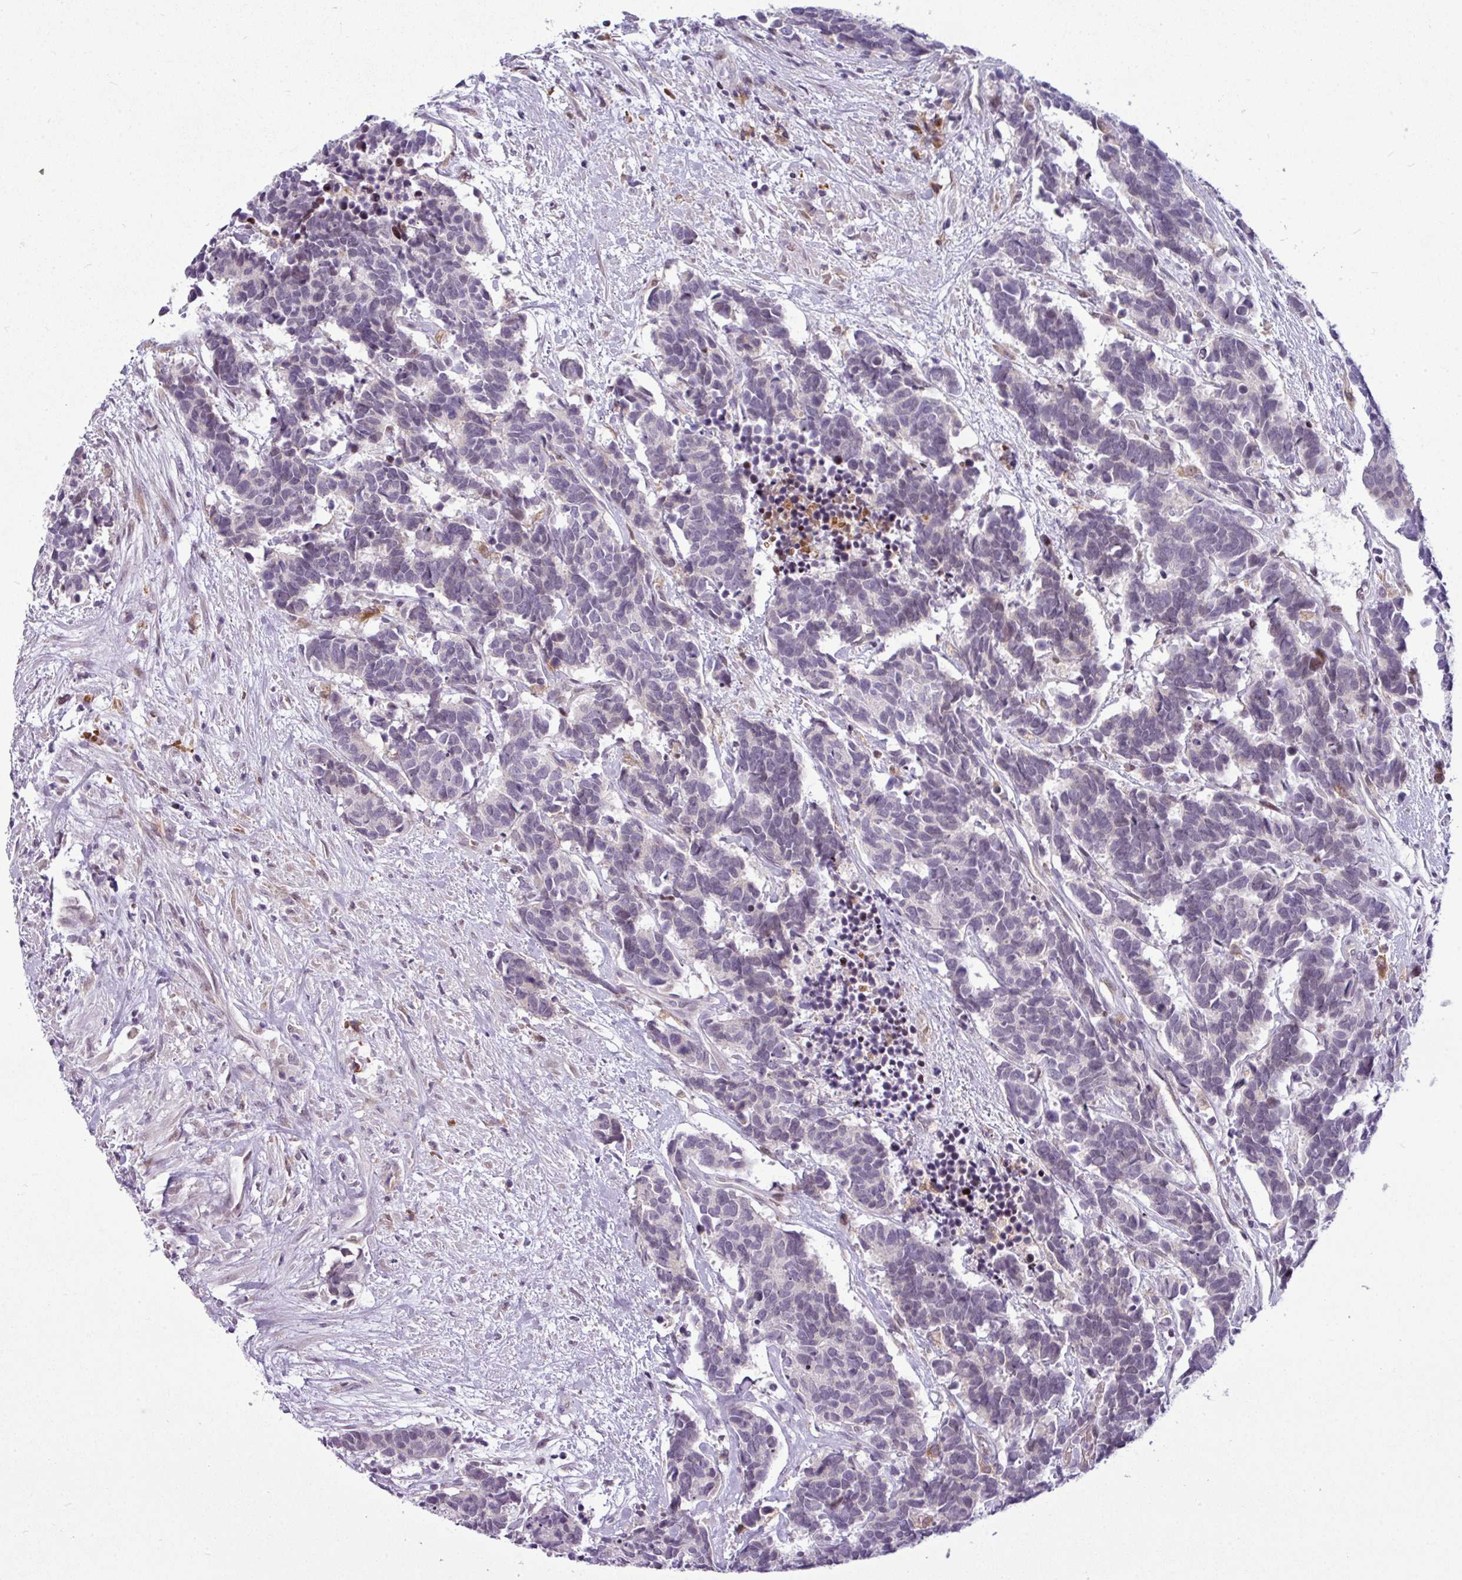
{"staining": {"intensity": "negative", "quantity": "none", "location": "none"}, "tissue": "carcinoid", "cell_type": "Tumor cells", "image_type": "cancer", "snomed": [{"axis": "morphology", "description": "Carcinoma, NOS"}, {"axis": "morphology", "description": "Carcinoid, malignant, NOS"}, {"axis": "topography", "description": "Urinary bladder"}], "caption": "High power microscopy image of an immunohistochemistry (IHC) micrograph of carcinoma, revealing no significant staining in tumor cells. (DAB IHC, high magnification).", "gene": "SLC66A2", "patient": {"sex": "male", "age": 57}}